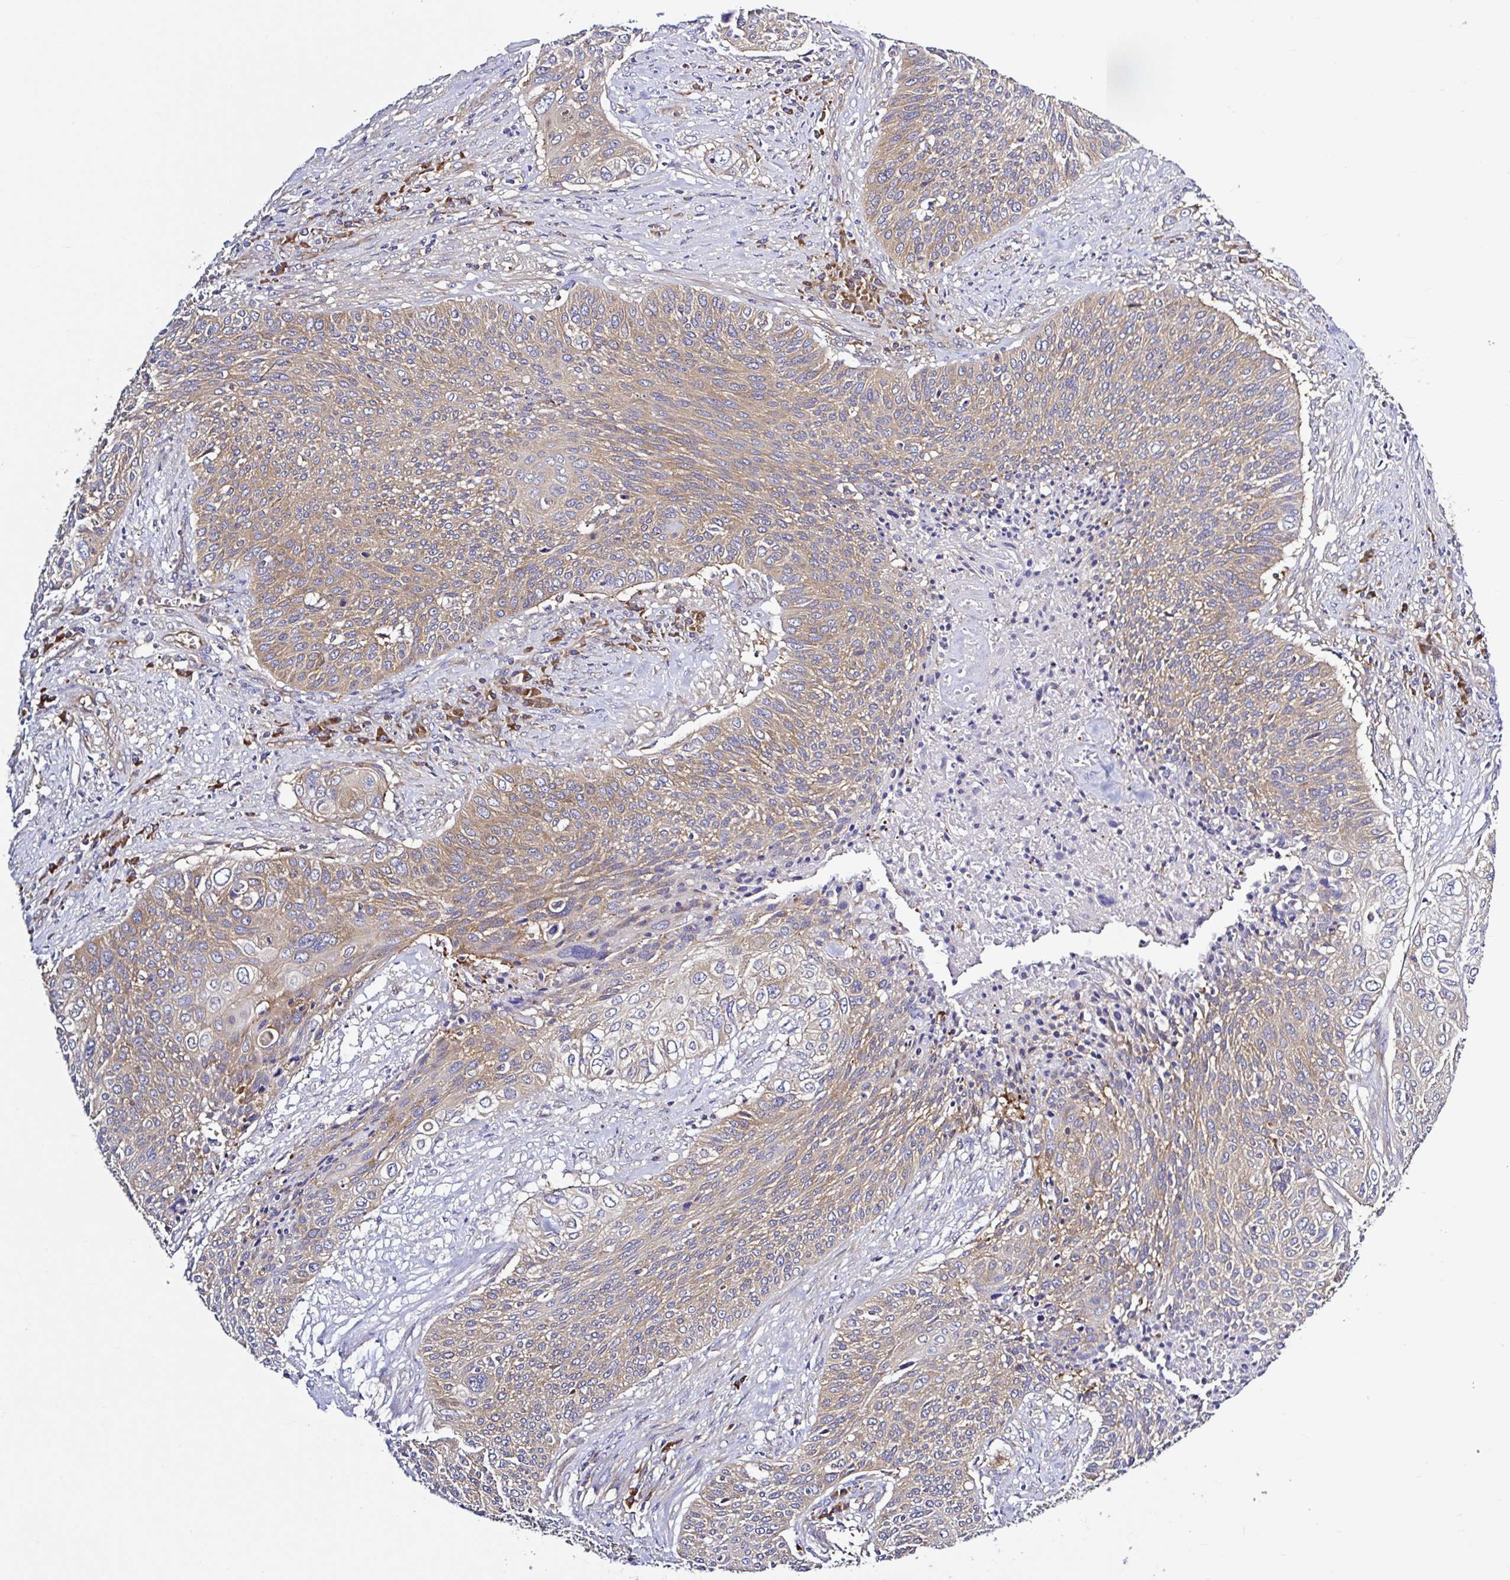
{"staining": {"intensity": "moderate", "quantity": ">75%", "location": "cytoplasmic/membranous"}, "tissue": "cervical cancer", "cell_type": "Tumor cells", "image_type": "cancer", "snomed": [{"axis": "morphology", "description": "Squamous cell carcinoma, NOS"}, {"axis": "topography", "description": "Cervix"}], "caption": "Protein expression analysis of squamous cell carcinoma (cervical) displays moderate cytoplasmic/membranous staining in approximately >75% of tumor cells. (DAB (3,3'-diaminobenzidine) = brown stain, brightfield microscopy at high magnification).", "gene": "LARS1", "patient": {"sex": "female", "age": 31}}